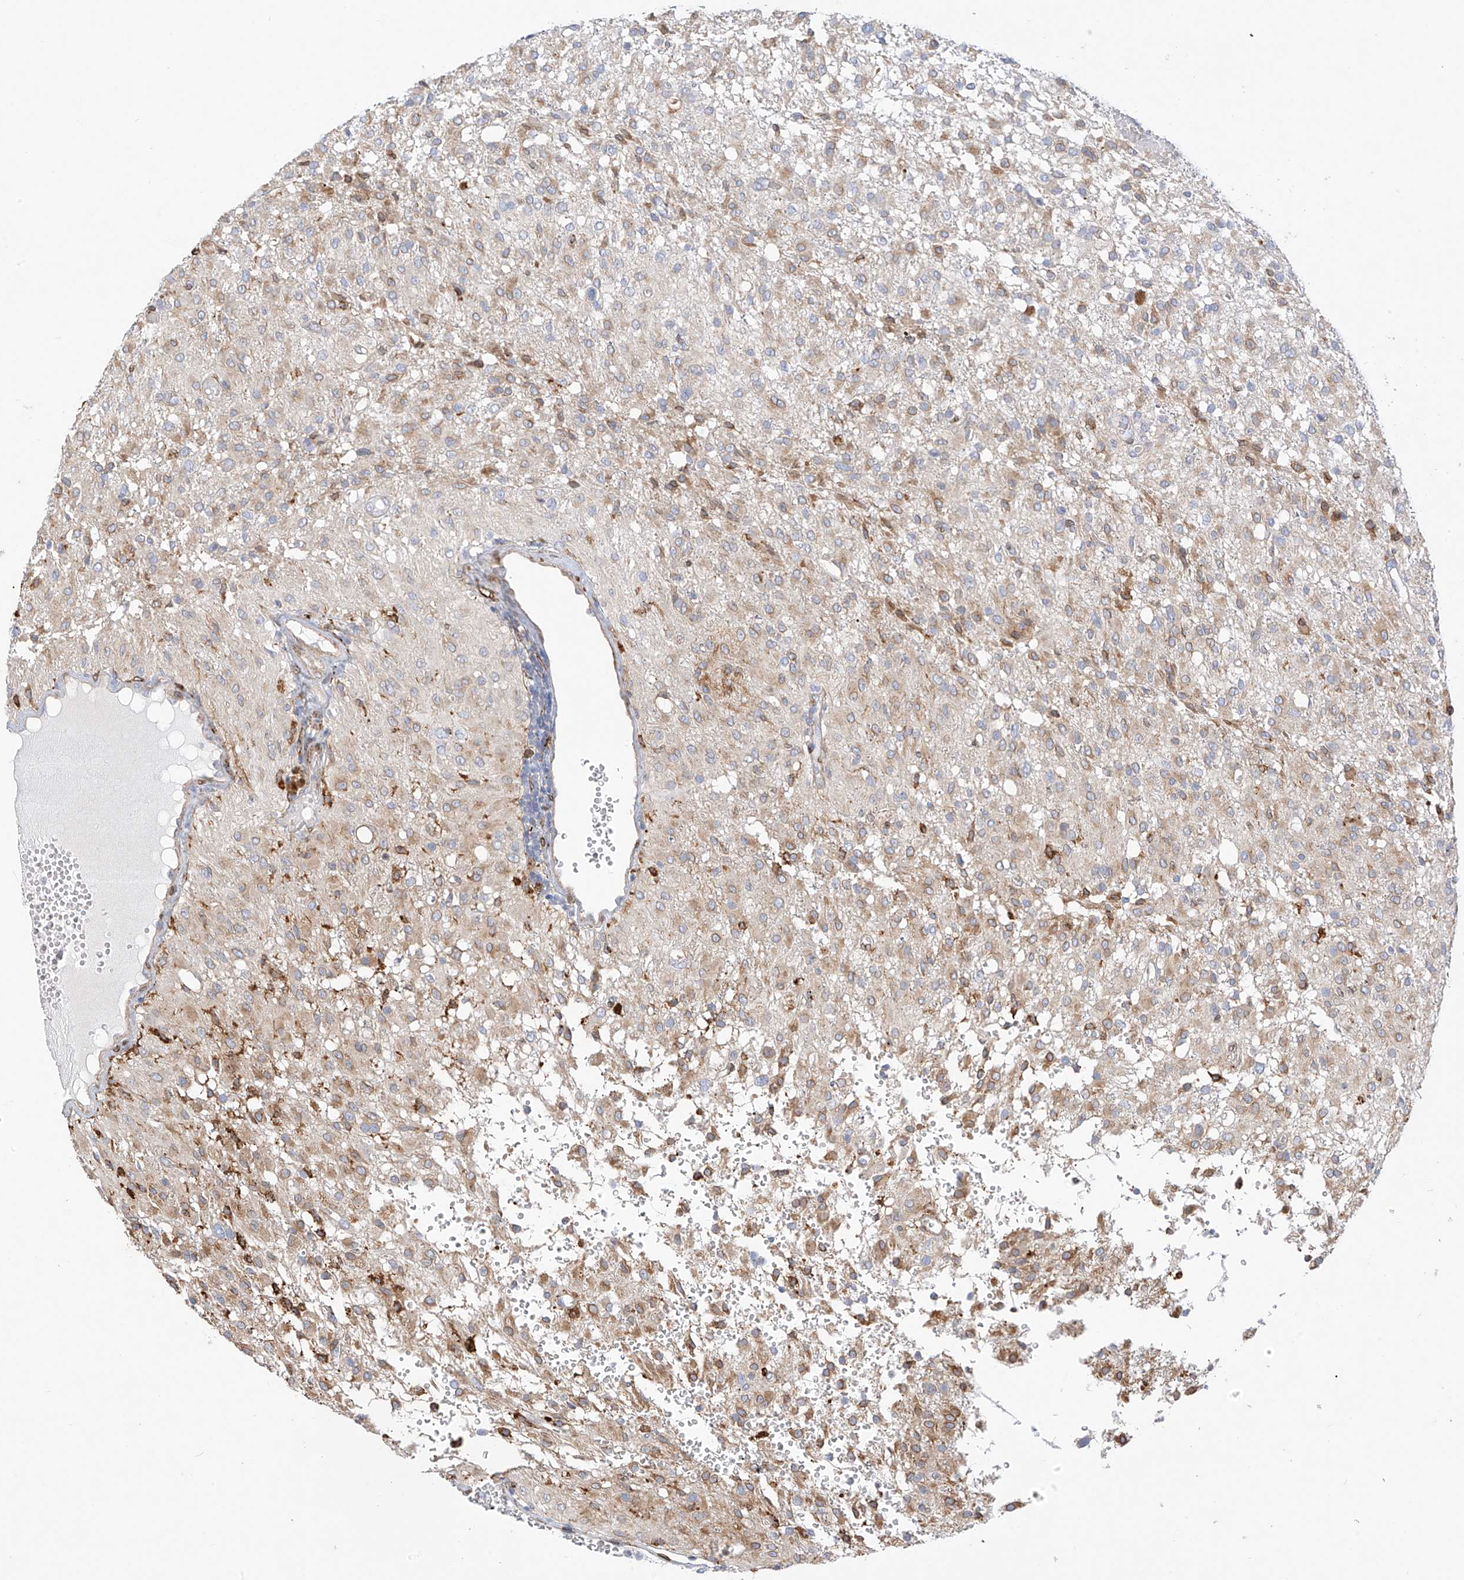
{"staining": {"intensity": "negative", "quantity": "none", "location": "none"}, "tissue": "glioma", "cell_type": "Tumor cells", "image_type": "cancer", "snomed": [{"axis": "morphology", "description": "Glioma, malignant, High grade"}, {"axis": "topography", "description": "Brain"}], "caption": "The photomicrograph shows no significant expression in tumor cells of glioma.", "gene": "PCYOX1", "patient": {"sex": "female", "age": 59}}